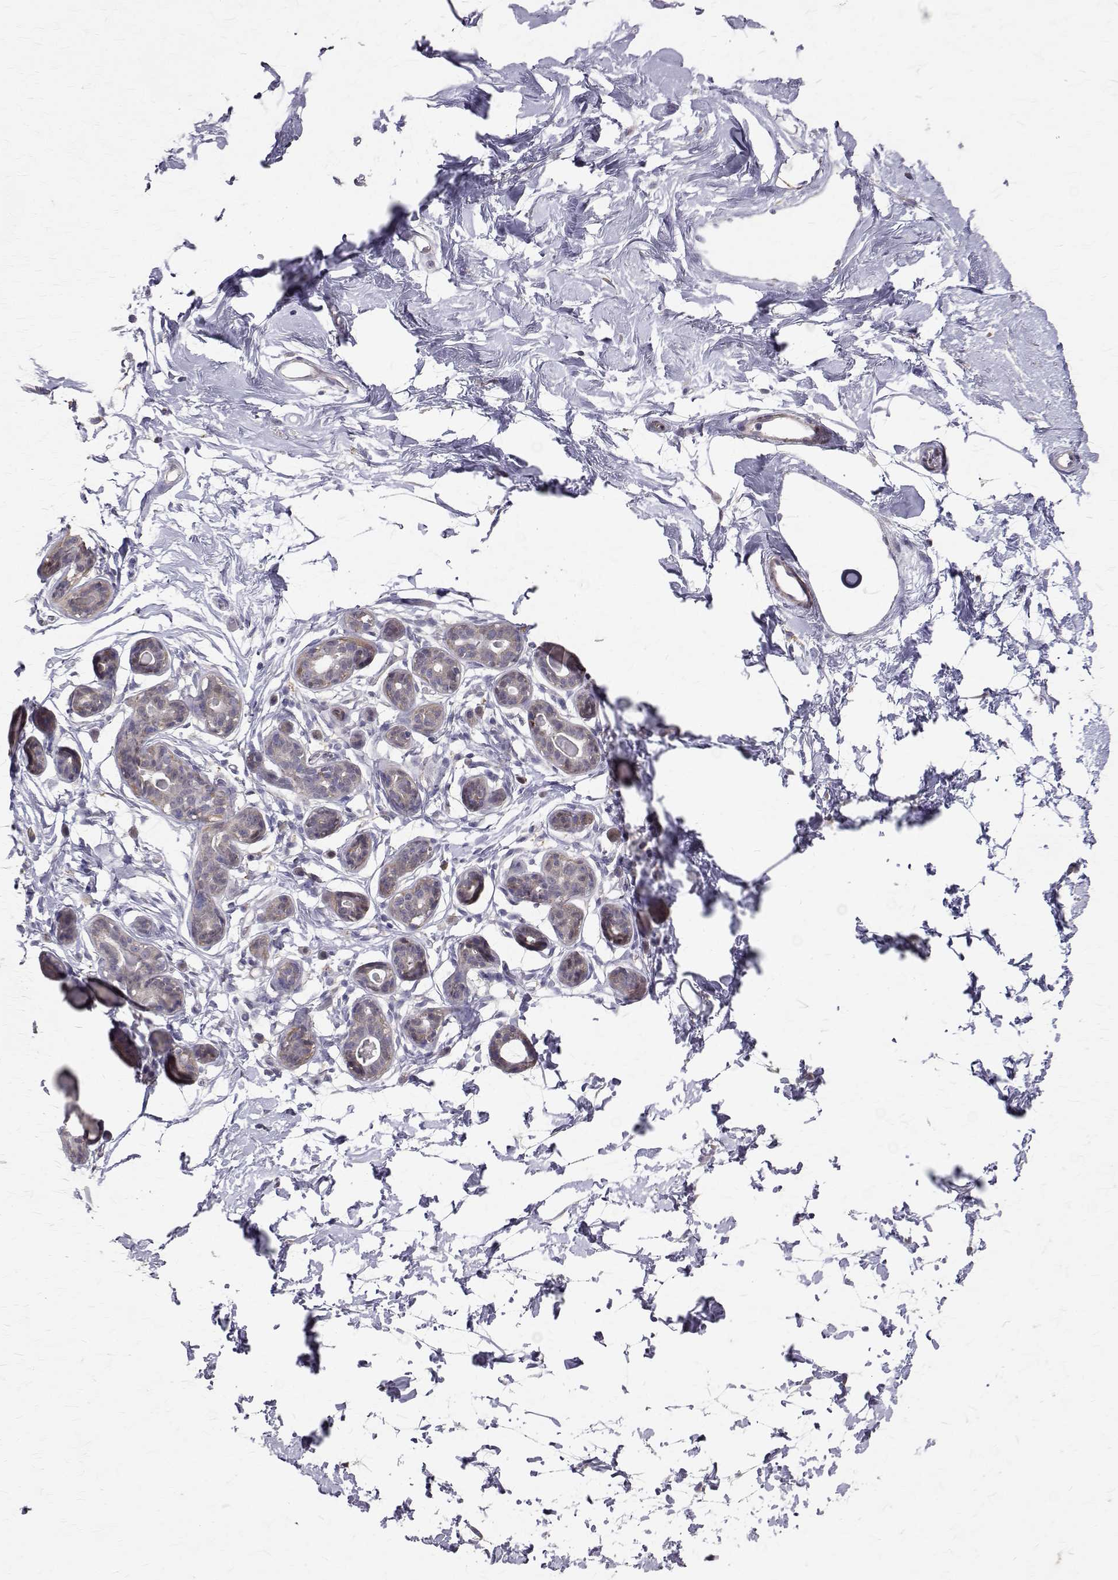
{"staining": {"intensity": "negative", "quantity": "none", "location": "none"}, "tissue": "breast", "cell_type": "Adipocytes", "image_type": "normal", "snomed": [{"axis": "morphology", "description": "Normal tissue, NOS"}, {"axis": "topography", "description": "Breast"}], "caption": "An immunohistochemistry (IHC) micrograph of unremarkable breast is shown. There is no staining in adipocytes of breast. The staining was performed using DAB (3,3'-diaminobenzidine) to visualize the protein expression in brown, while the nuclei were stained in blue with hematoxylin (Magnification: 20x).", "gene": "CCDC89", "patient": {"sex": "female", "age": 45}}